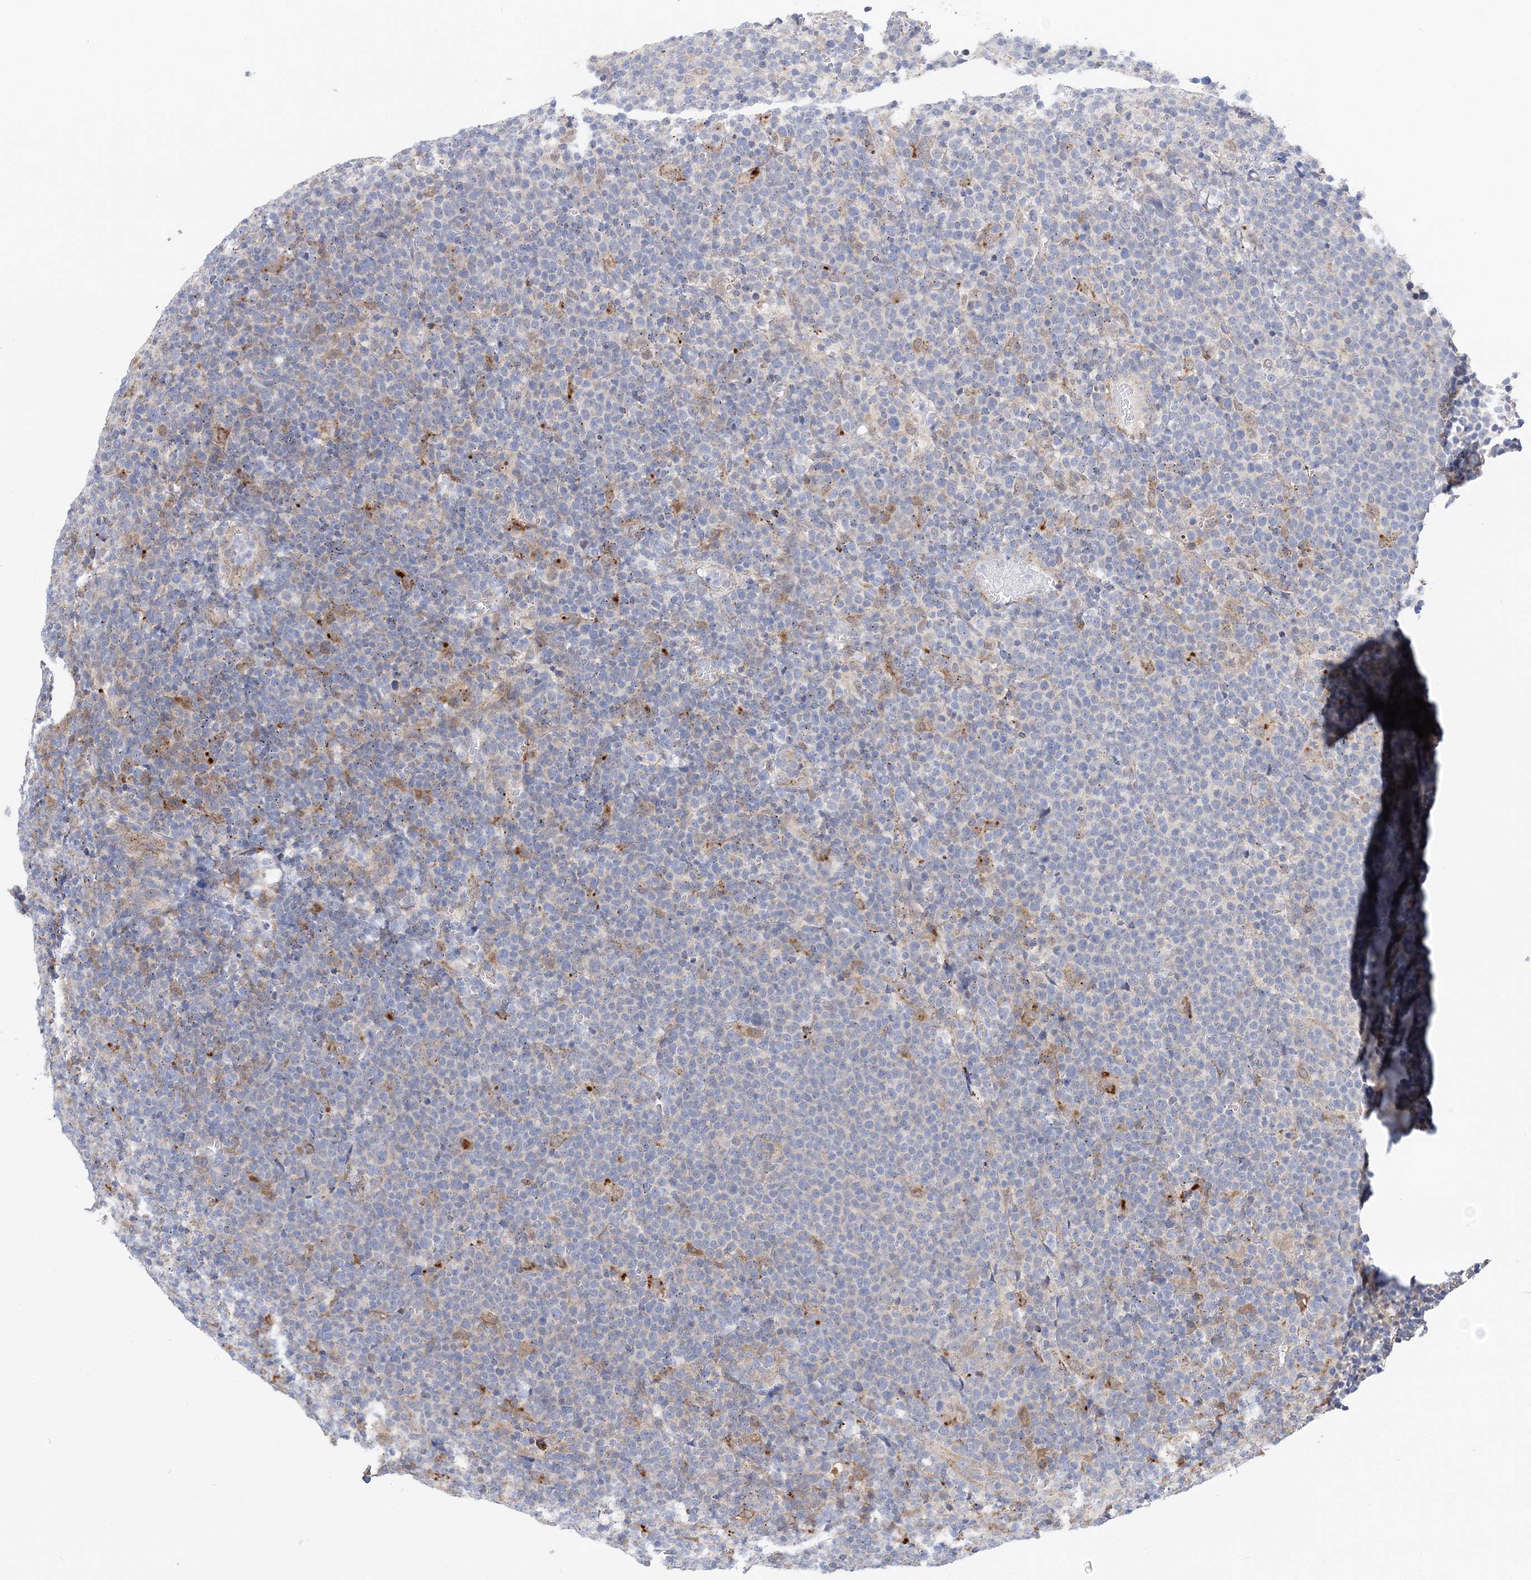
{"staining": {"intensity": "negative", "quantity": "none", "location": "none"}, "tissue": "lymphoma", "cell_type": "Tumor cells", "image_type": "cancer", "snomed": [{"axis": "morphology", "description": "Malignant lymphoma, non-Hodgkin's type, High grade"}, {"axis": "topography", "description": "Lymph node"}], "caption": "DAB (3,3'-diaminobenzidine) immunohistochemical staining of human high-grade malignant lymphoma, non-Hodgkin's type reveals no significant positivity in tumor cells.", "gene": "C3orf38", "patient": {"sex": "male", "age": 61}}